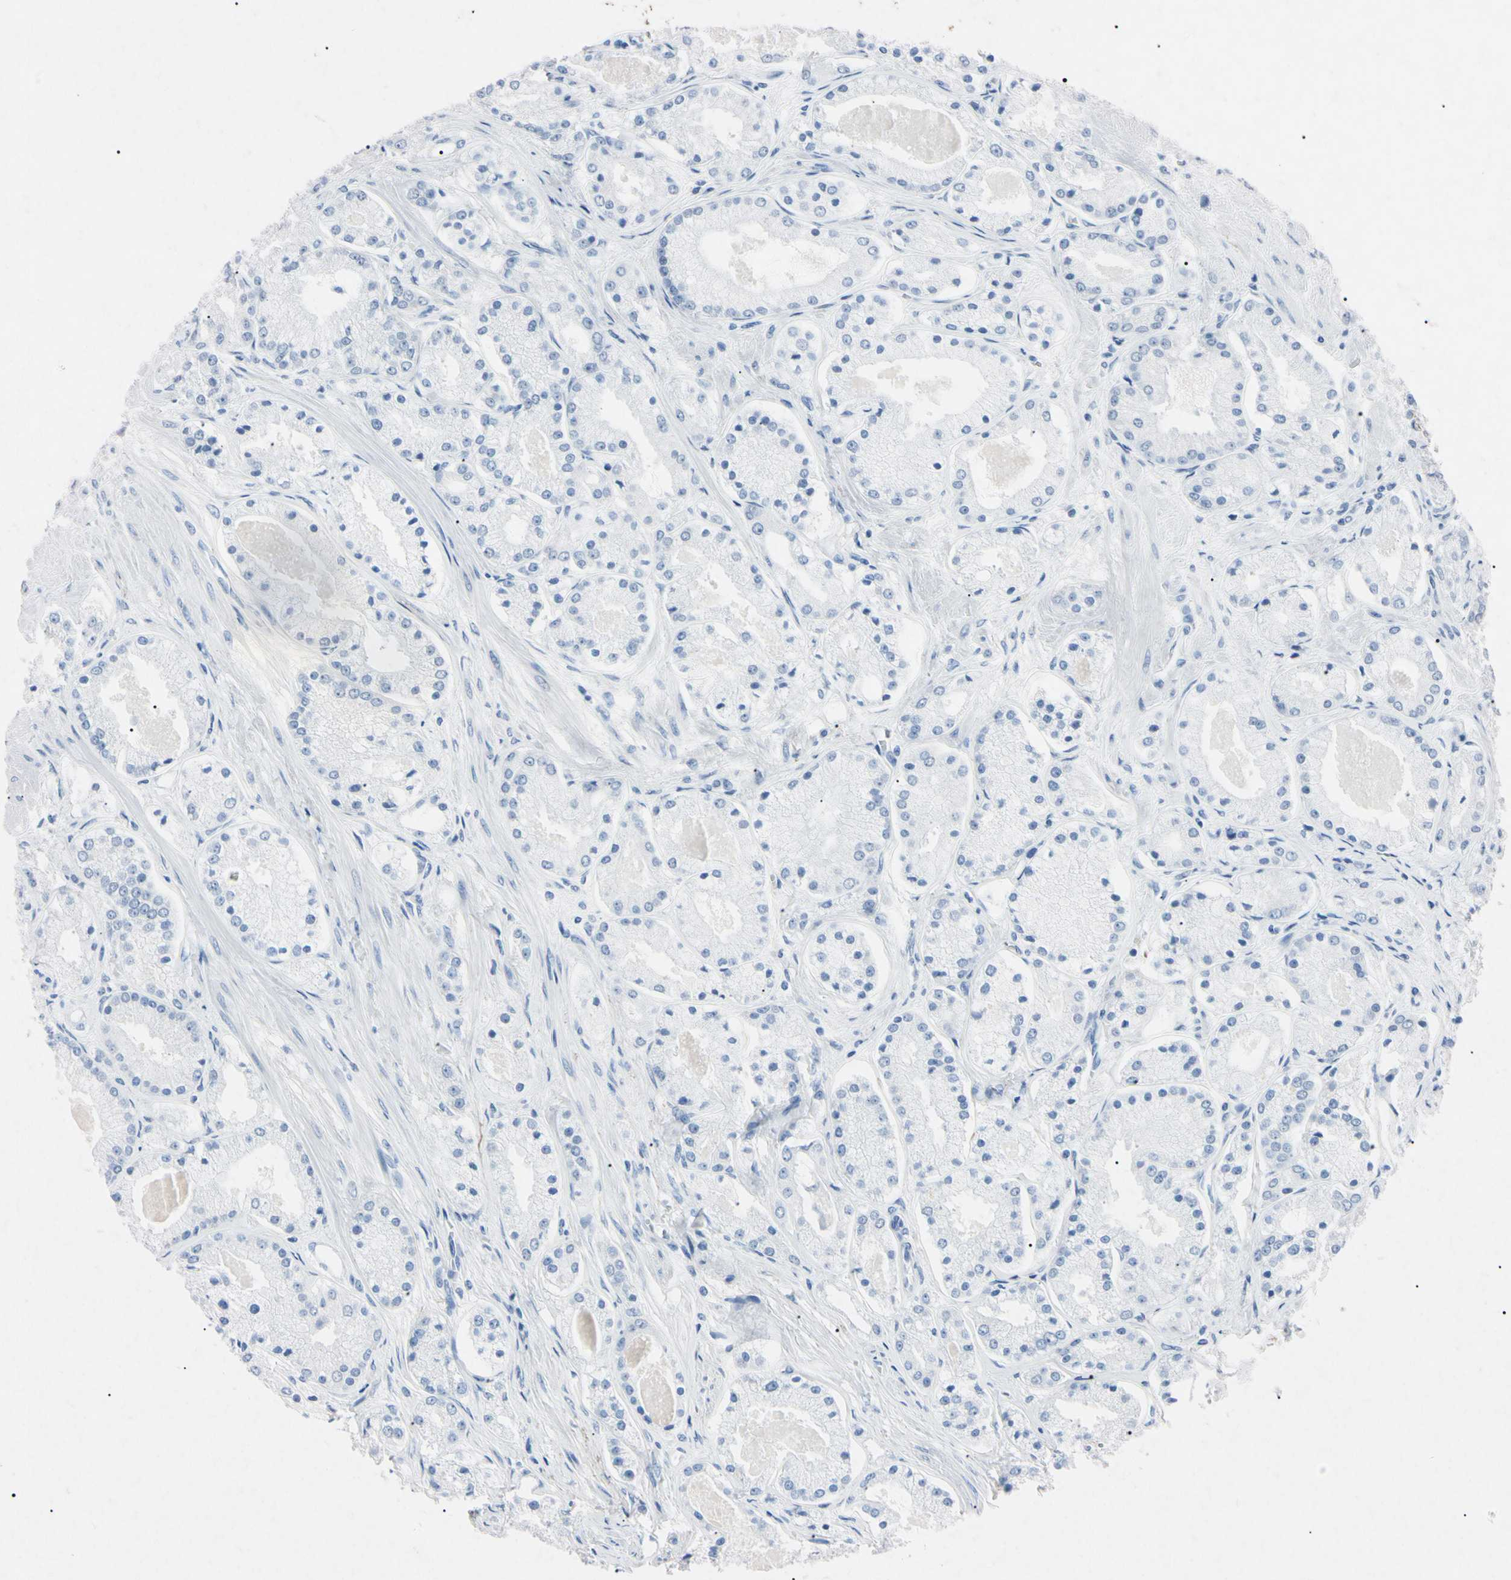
{"staining": {"intensity": "negative", "quantity": "none", "location": "none"}, "tissue": "prostate cancer", "cell_type": "Tumor cells", "image_type": "cancer", "snomed": [{"axis": "morphology", "description": "Adenocarcinoma, High grade"}, {"axis": "topography", "description": "Prostate"}], "caption": "High magnification brightfield microscopy of prostate cancer stained with DAB (brown) and counterstained with hematoxylin (blue): tumor cells show no significant positivity.", "gene": "ELN", "patient": {"sex": "male", "age": 66}}